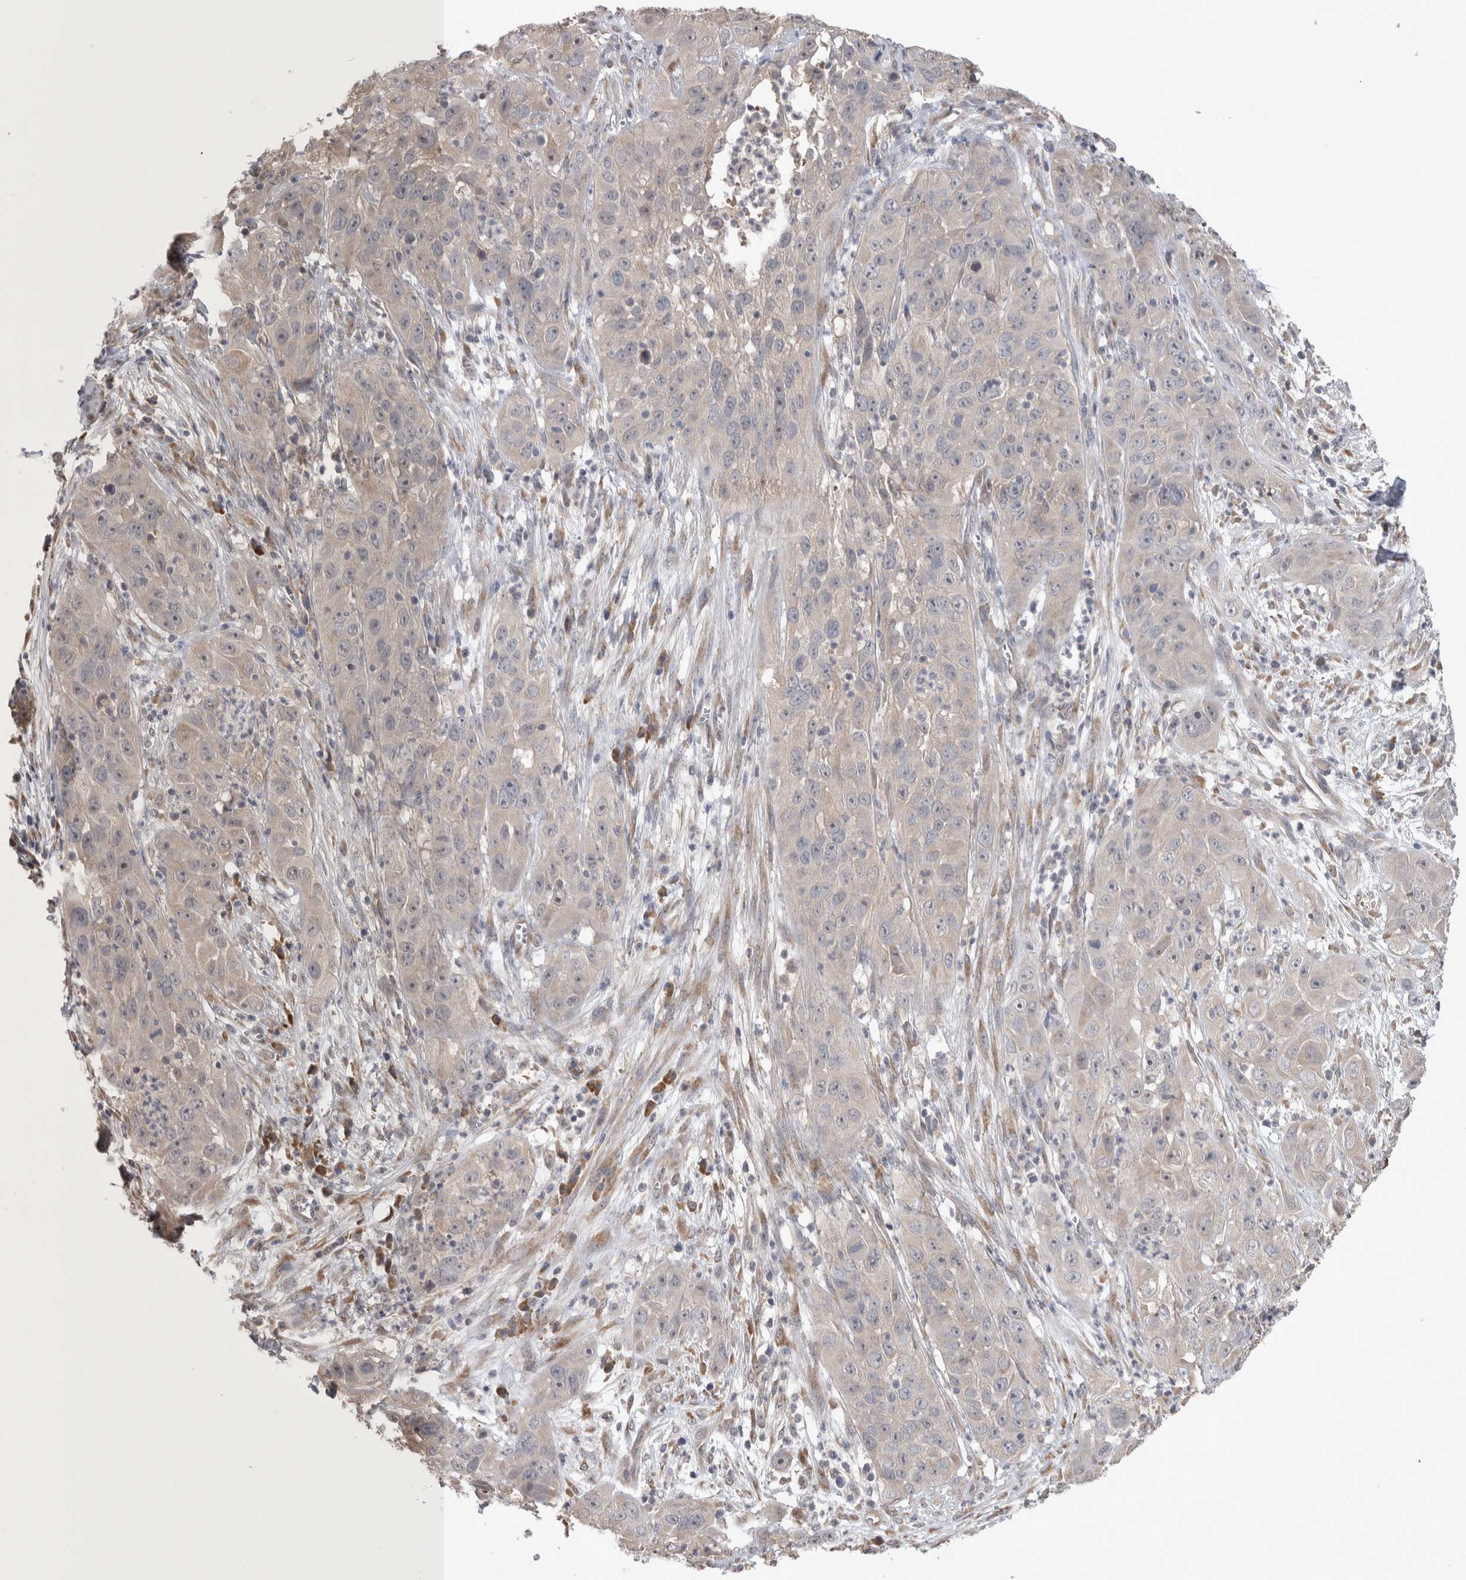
{"staining": {"intensity": "weak", "quantity": "<25%", "location": "cytoplasmic/membranous"}, "tissue": "cervical cancer", "cell_type": "Tumor cells", "image_type": "cancer", "snomed": [{"axis": "morphology", "description": "Squamous cell carcinoma, NOS"}, {"axis": "topography", "description": "Cervix"}], "caption": "Human cervical squamous cell carcinoma stained for a protein using immunohistochemistry (IHC) shows no expression in tumor cells.", "gene": "CUL2", "patient": {"sex": "female", "age": 32}}